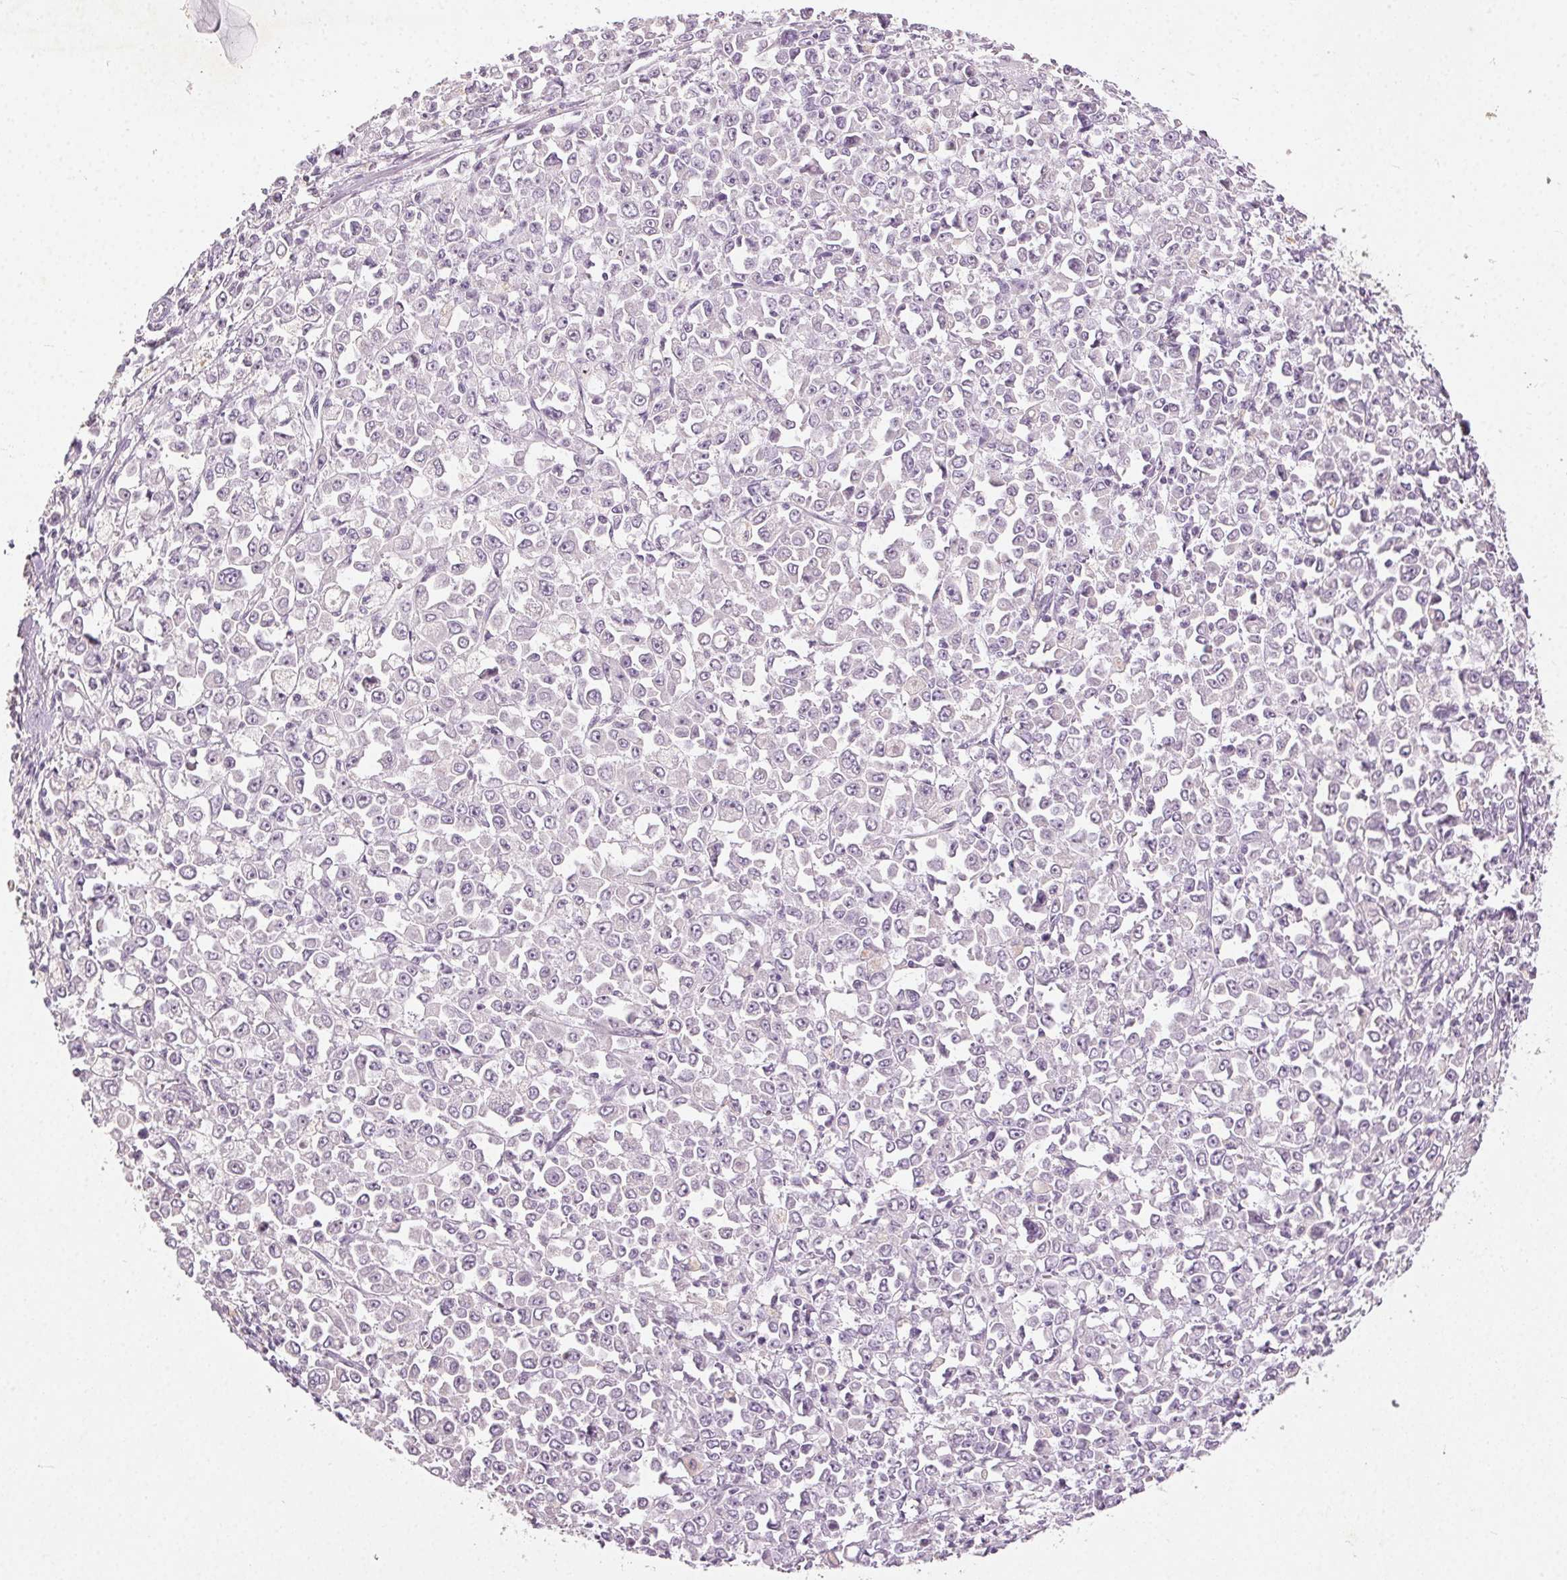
{"staining": {"intensity": "negative", "quantity": "none", "location": "none"}, "tissue": "stomach cancer", "cell_type": "Tumor cells", "image_type": "cancer", "snomed": [{"axis": "morphology", "description": "Adenocarcinoma, NOS"}, {"axis": "topography", "description": "Stomach, upper"}], "caption": "Histopathology image shows no protein expression in tumor cells of stomach cancer tissue.", "gene": "CLTRN", "patient": {"sex": "male", "age": 70}}